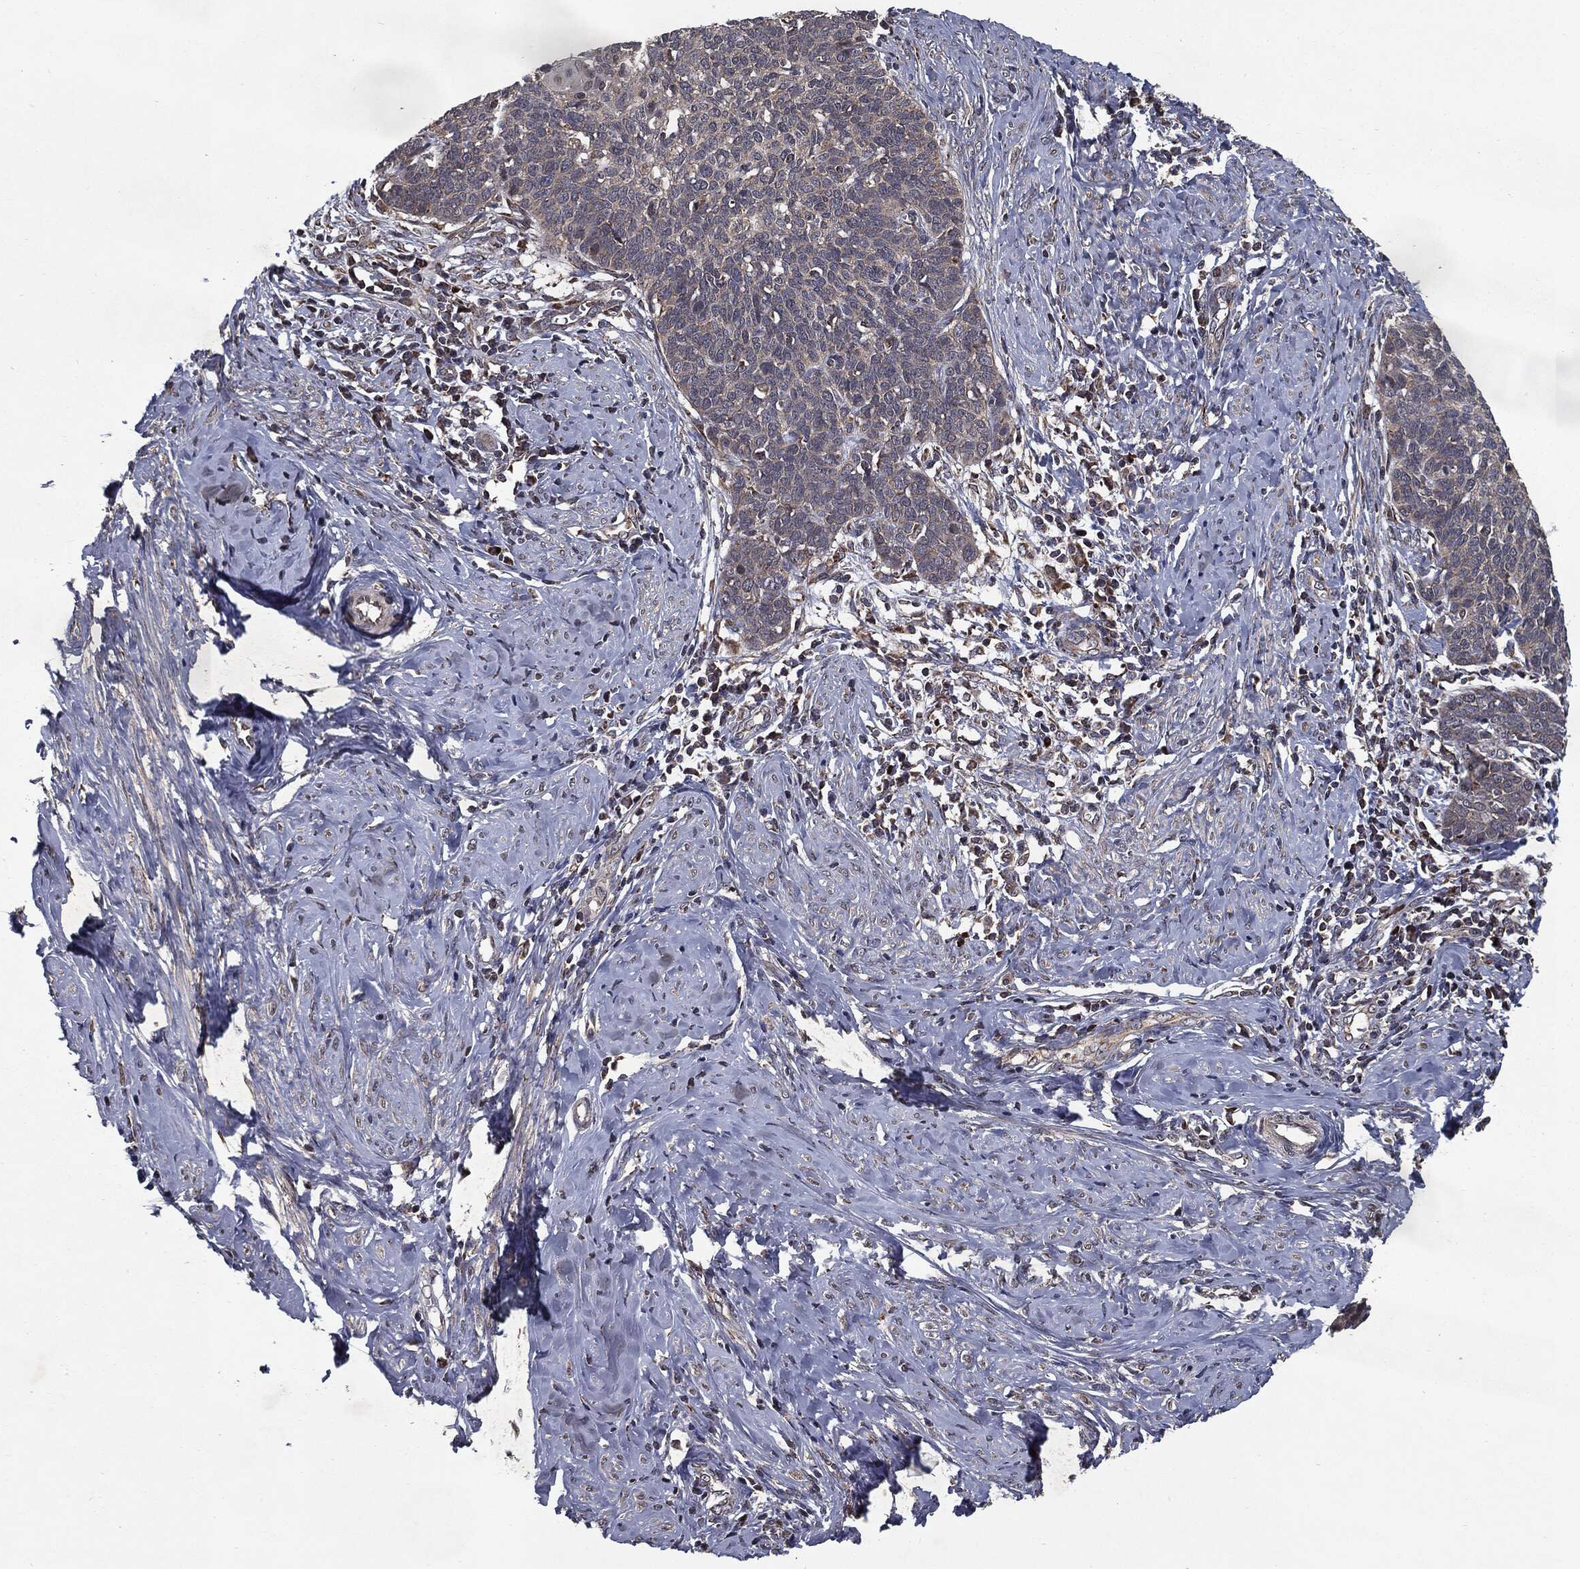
{"staining": {"intensity": "moderate", "quantity": "25%-75%", "location": "cytoplasmic/membranous"}, "tissue": "cervical cancer", "cell_type": "Tumor cells", "image_type": "cancer", "snomed": [{"axis": "morphology", "description": "Normal tissue, NOS"}, {"axis": "morphology", "description": "Squamous cell carcinoma, NOS"}, {"axis": "topography", "description": "Cervix"}], "caption": "Human cervical cancer (squamous cell carcinoma) stained with a protein marker exhibits moderate staining in tumor cells.", "gene": "HDAC5", "patient": {"sex": "female", "age": 39}}